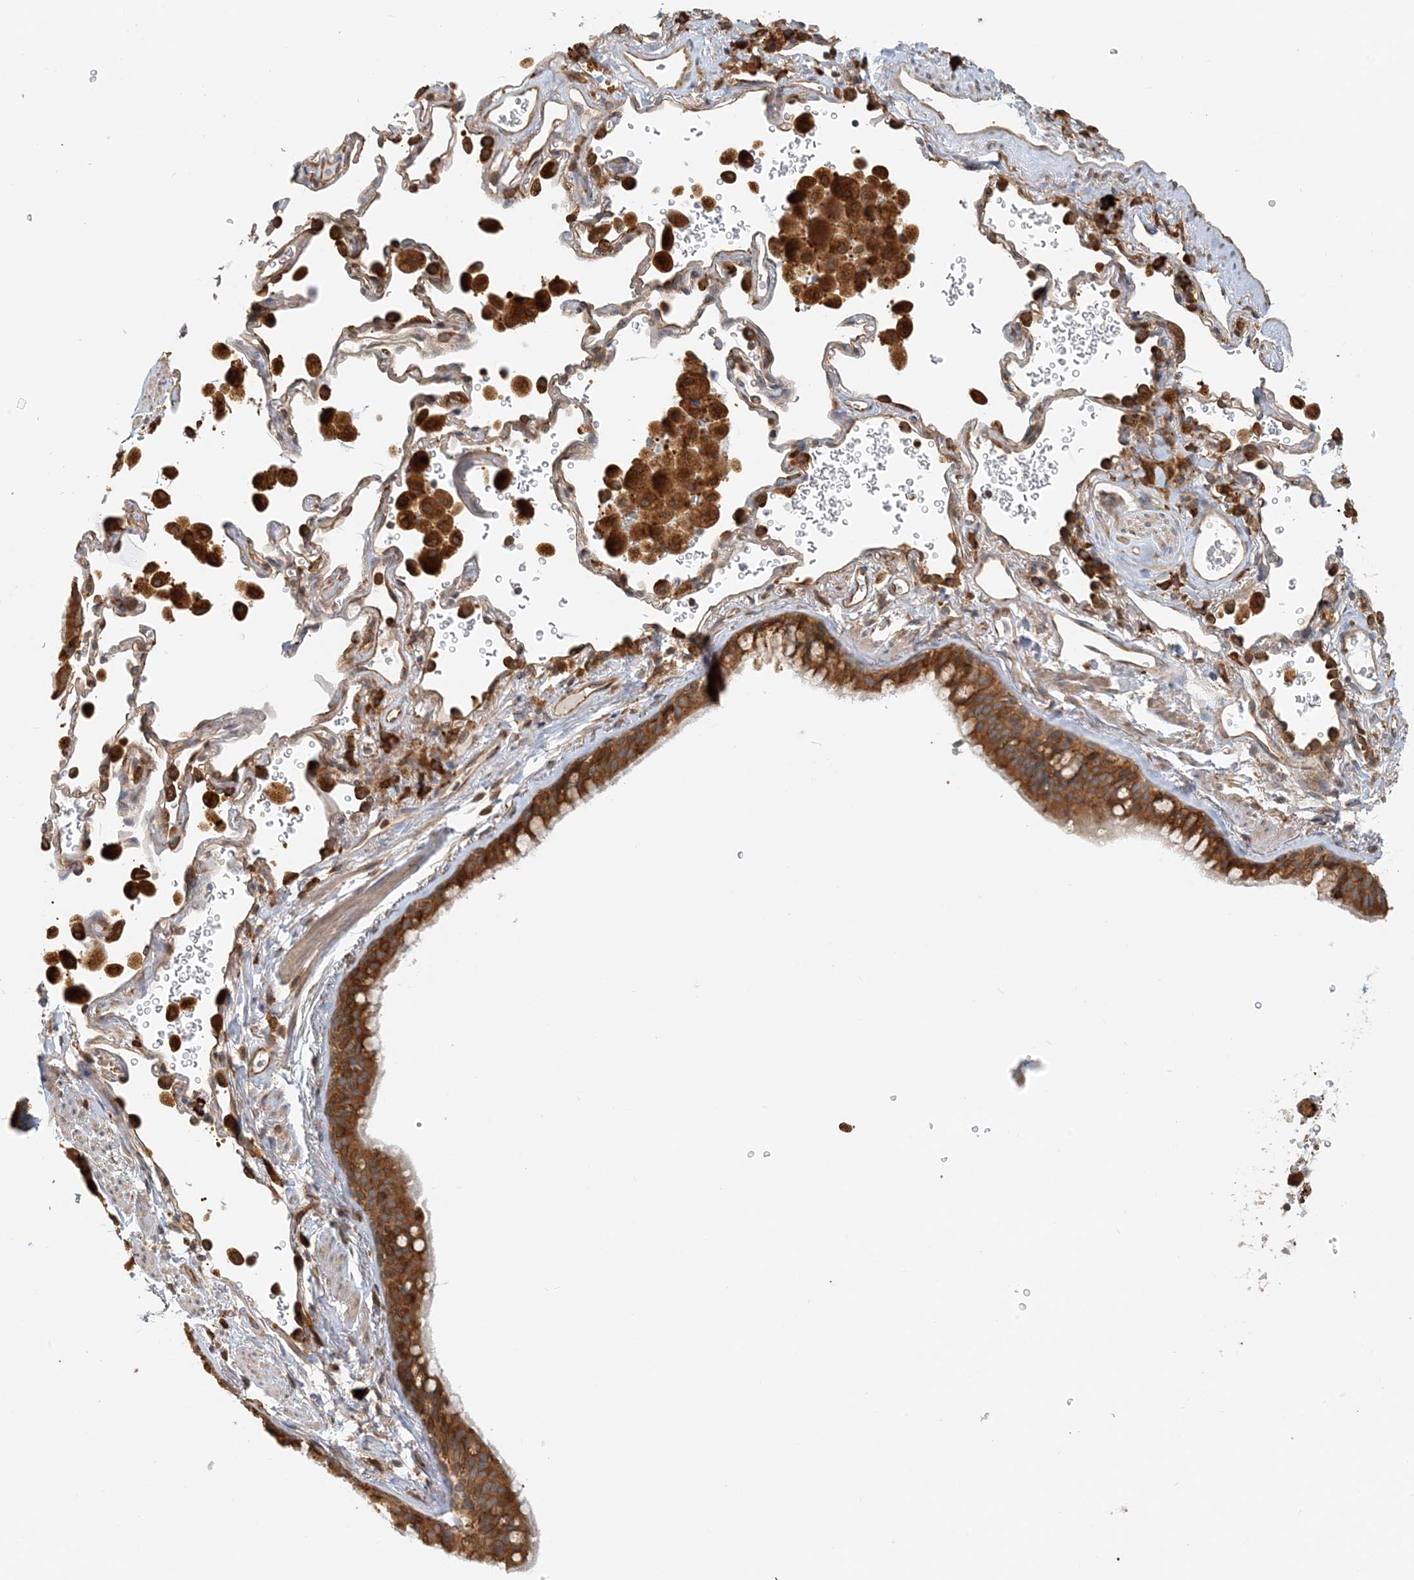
{"staining": {"intensity": "strong", "quantity": ">75%", "location": "cytoplasmic/membranous"}, "tissue": "bronchus", "cell_type": "Respiratory epithelial cells", "image_type": "normal", "snomed": [{"axis": "morphology", "description": "Normal tissue, NOS"}, {"axis": "morphology", "description": "Adenocarcinoma, NOS"}, {"axis": "topography", "description": "Bronchus"}, {"axis": "topography", "description": "Lung"}], "caption": "IHC (DAB) staining of unremarkable human bronchus reveals strong cytoplasmic/membranous protein positivity in approximately >75% of respiratory epithelial cells.", "gene": "HNMT", "patient": {"sex": "male", "age": 54}}